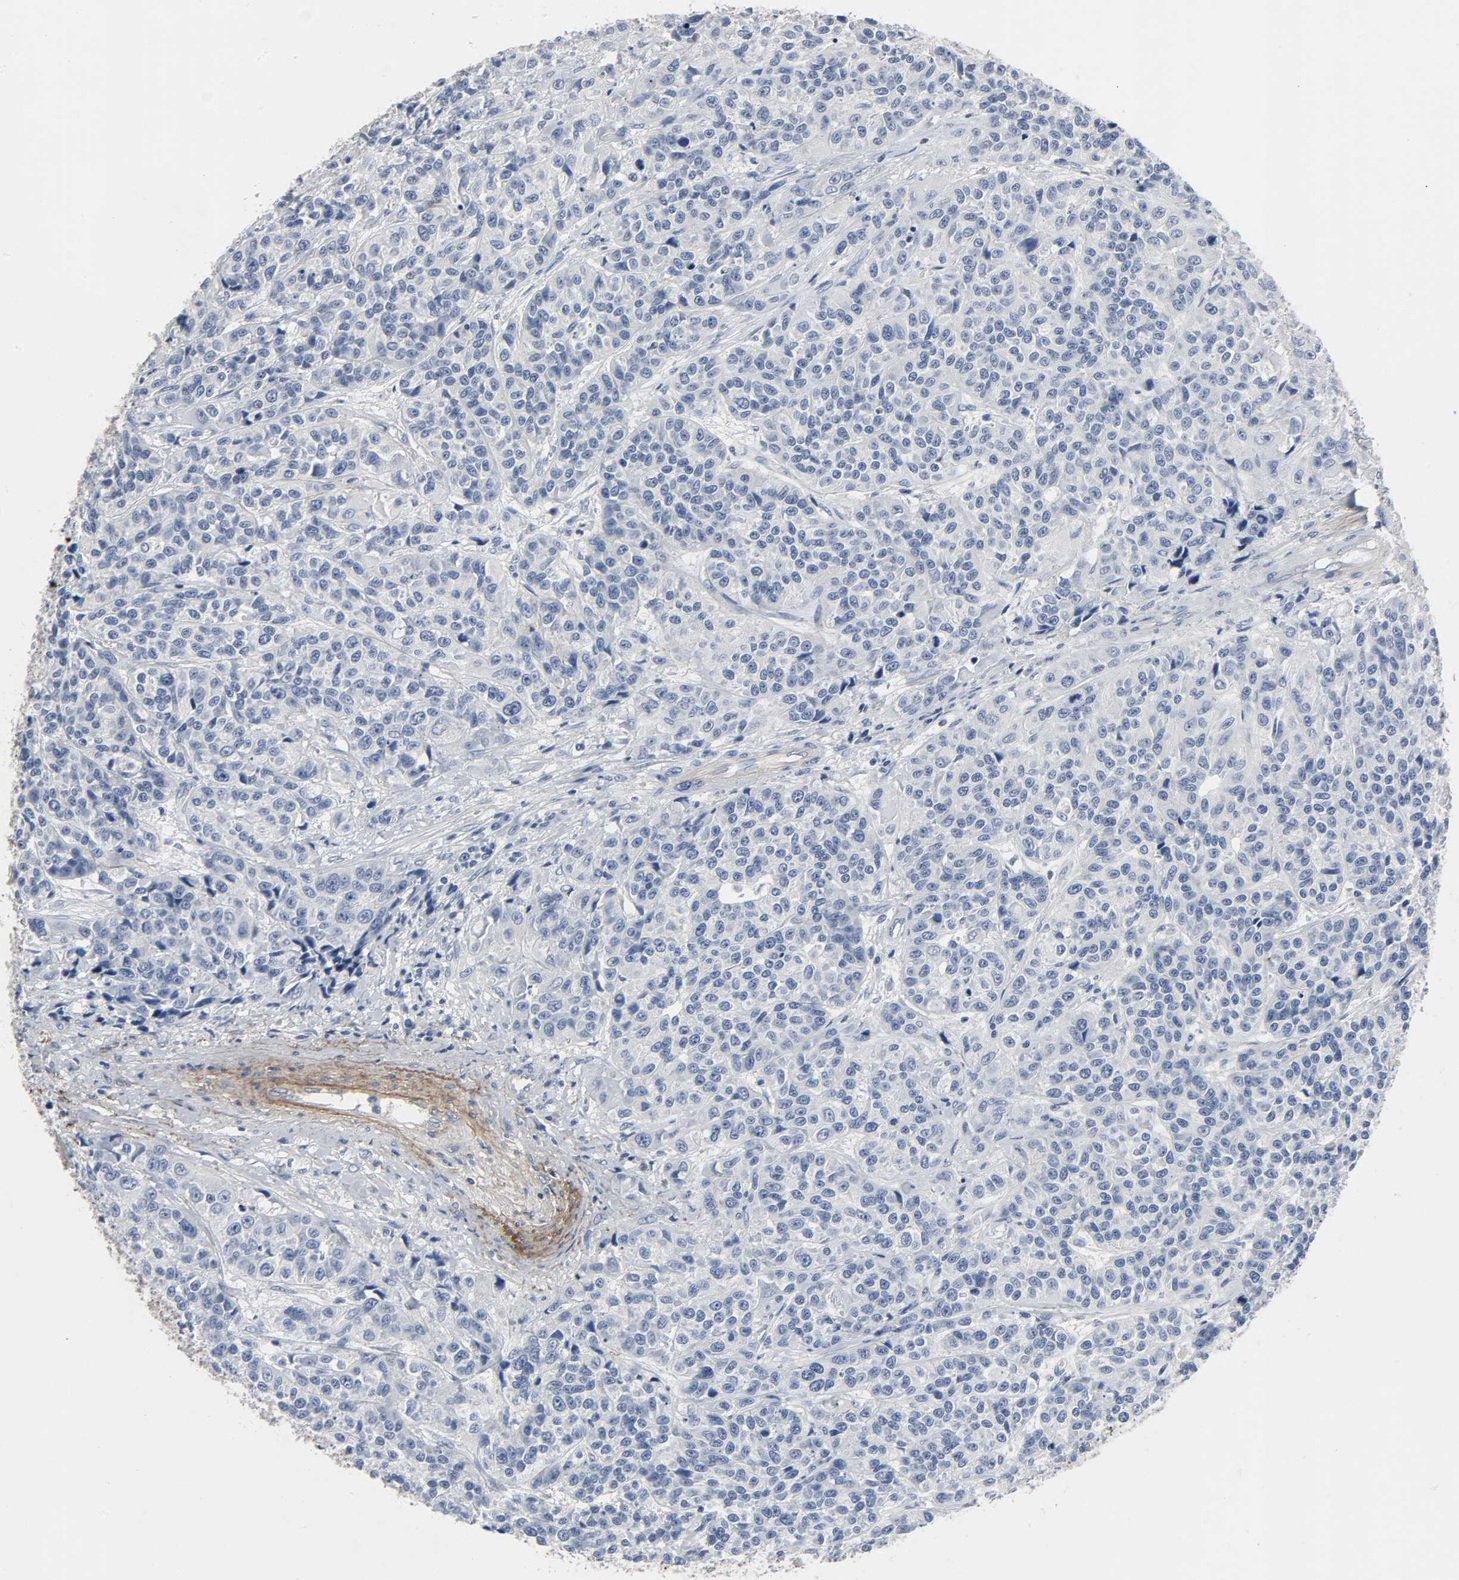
{"staining": {"intensity": "negative", "quantity": "none", "location": "none"}, "tissue": "urothelial cancer", "cell_type": "Tumor cells", "image_type": "cancer", "snomed": [{"axis": "morphology", "description": "Urothelial carcinoma, High grade"}, {"axis": "topography", "description": "Urinary bladder"}], "caption": "A histopathology image of high-grade urothelial carcinoma stained for a protein reveals no brown staining in tumor cells.", "gene": "FBLN5", "patient": {"sex": "female", "age": 81}}